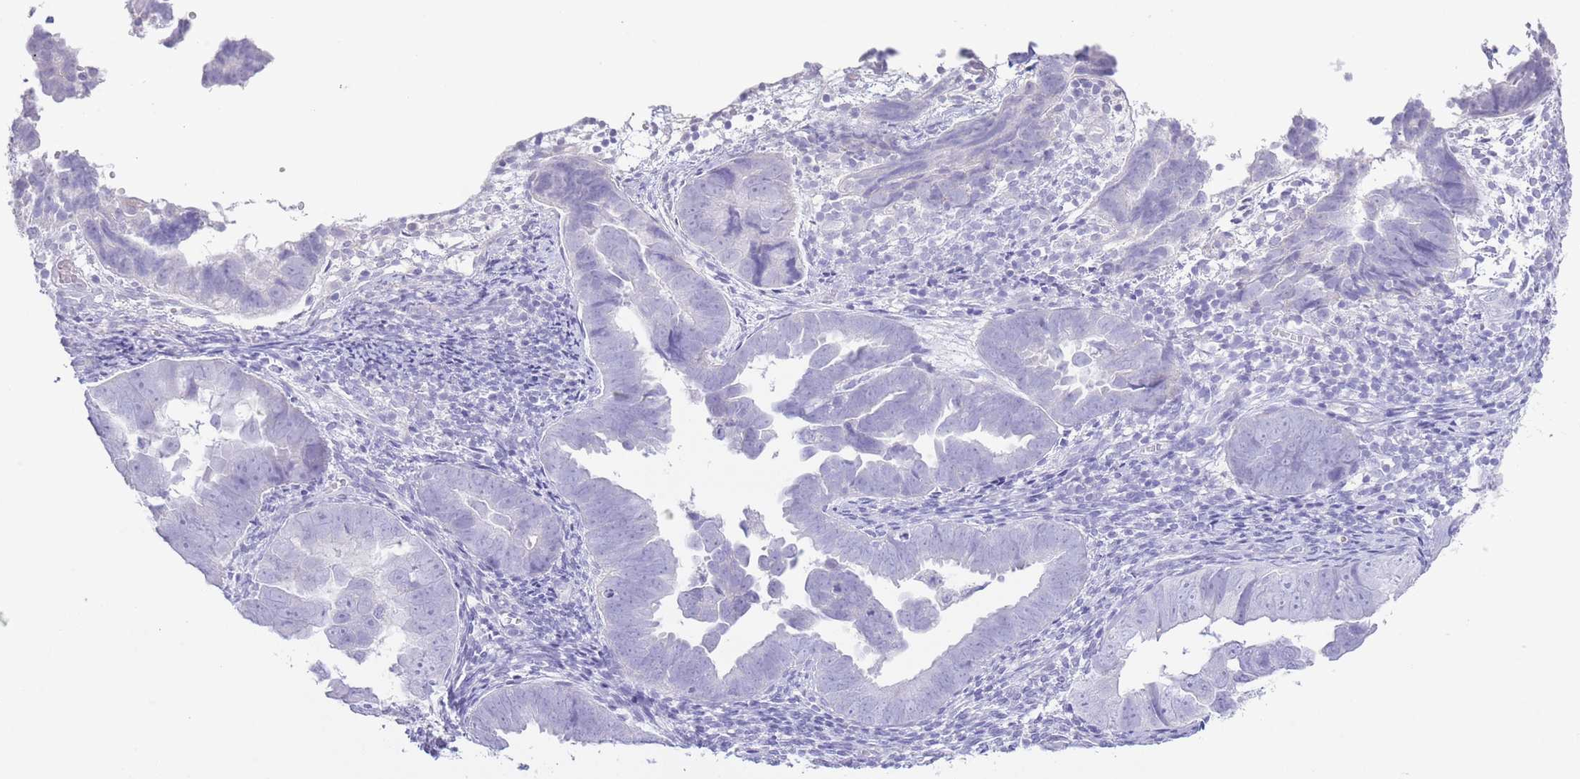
{"staining": {"intensity": "negative", "quantity": "none", "location": "none"}, "tissue": "endometrial cancer", "cell_type": "Tumor cells", "image_type": "cancer", "snomed": [{"axis": "morphology", "description": "Adenocarcinoma, NOS"}, {"axis": "topography", "description": "Endometrium"}], "caption": "A micrograph of adenocarcinoma (endometrial) stained for a protein exhibits no brown staining in tumor cells.", "gene": "PKLR", "patient": {"sex": "female", "age": 75}}